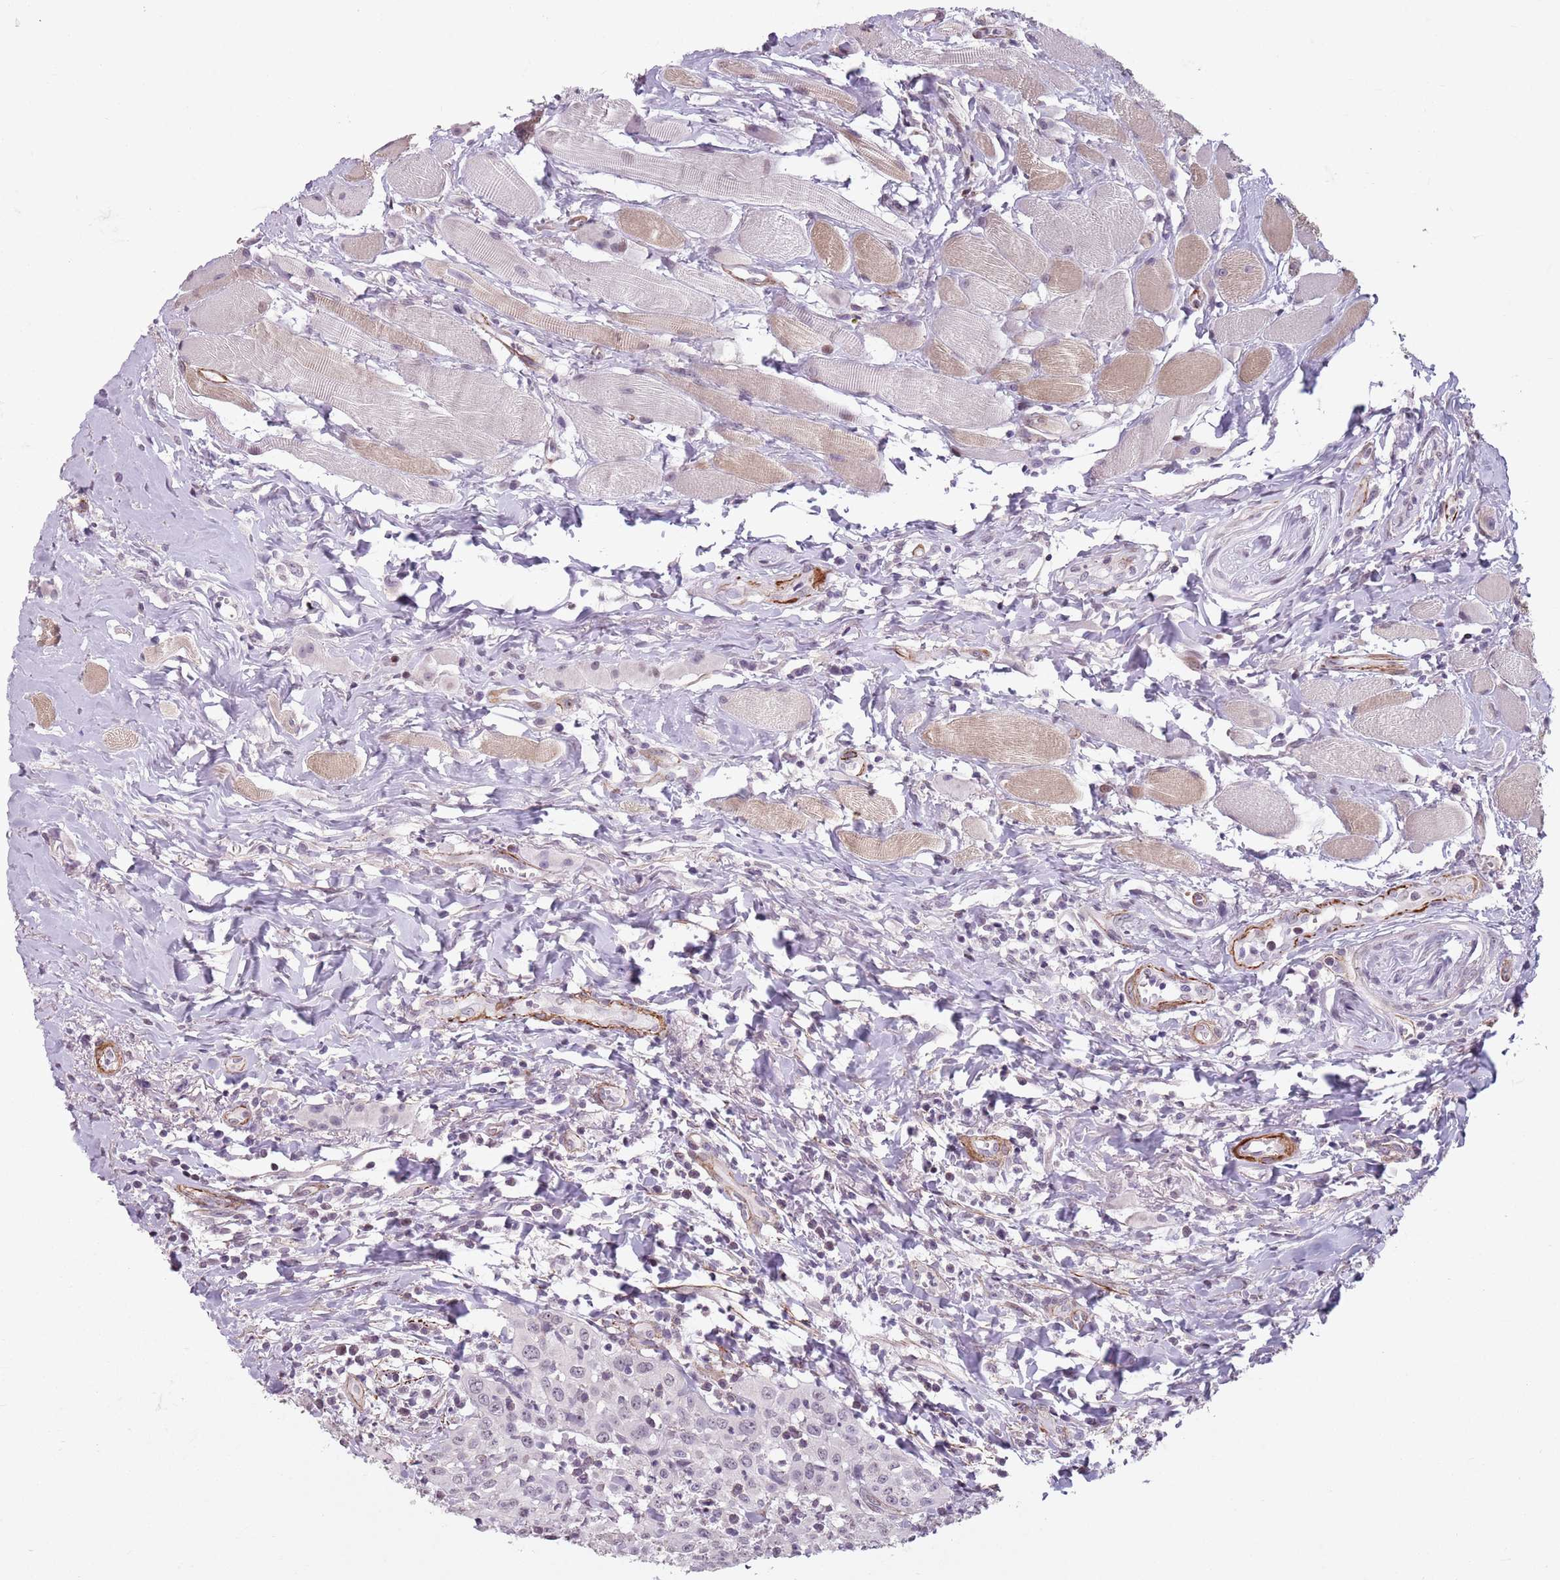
{"staining": {"intensity": "negative", "quantity": "none", "location": "none"}, "tissue": "head and neck cancer", "cell_type": "Tumor cells", "image_type": "cancer", "snomed": [{"axis": "morphology", "description": "Normal tissue, NOS"}, {"axis": "morphology", "description": "Squamous cell carcinoma, NOS"}, {"axis": "topography", "description": "Oral tissue"}, {"axis": "topography", "description": "Head-Neck"}], "caption": "Immunohistochemistry (IHC) of squamous cell carcinoma (head and neck) displays no expression in tumor cells.", "gene": "TMC4", "patient": {"sex": "female", "age": 70}}